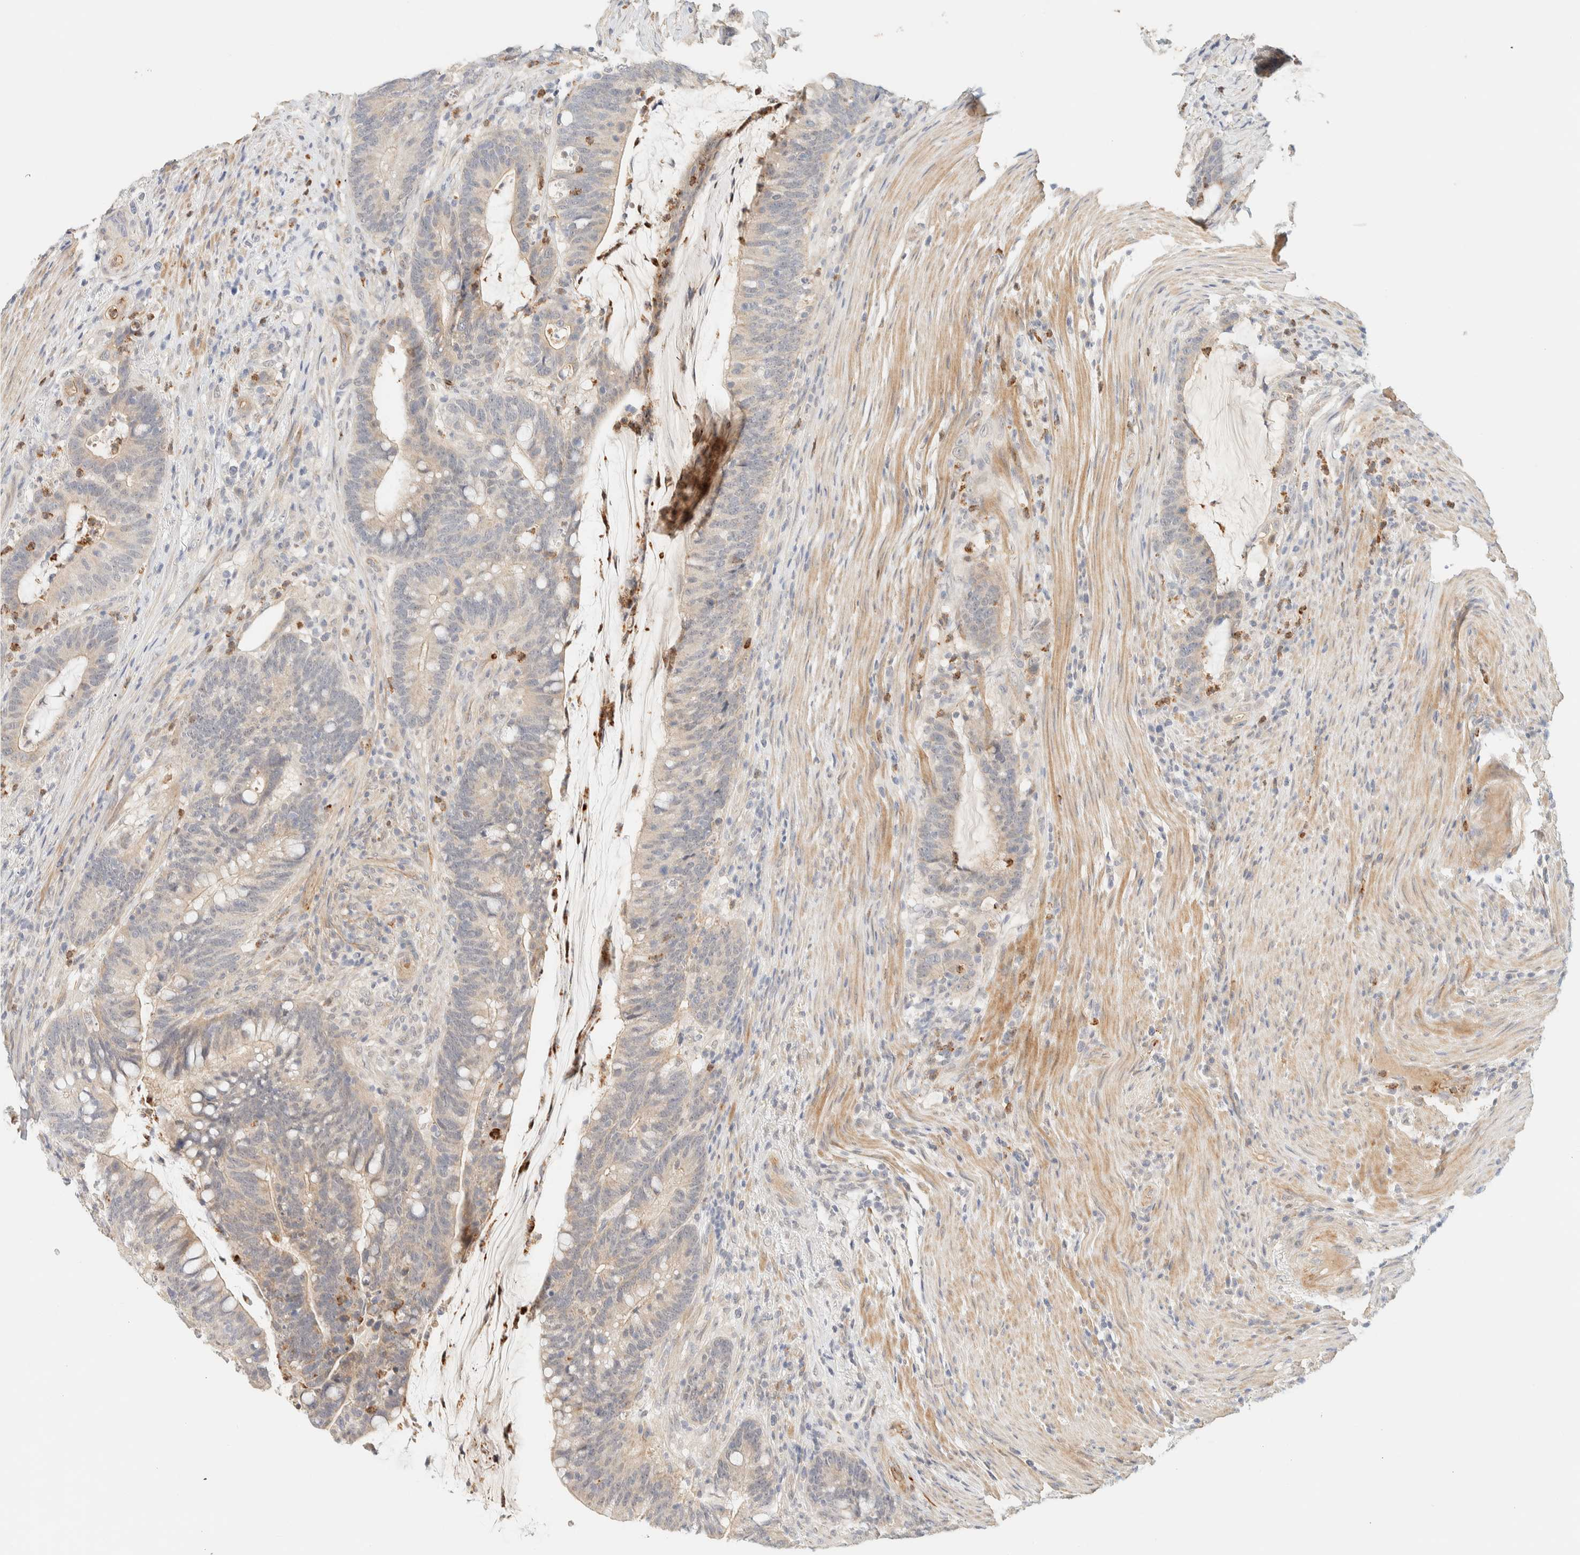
{"staining": {"intensity": "weak", "quantity": "<25%", "location": "cytoplasmic/membranous"}, "tissue": "colorectal cancer", "cell_type": "Tumor cells", "image_type": "cancer", "snomed": [{"axis": "morphology", "description": "Adenocarcinoma, NOS"}, {"axis": "topography", "description": "Colon"}], "caption": "Adenocarcinoma (colorectal) was stained to show a protein in brown. There is no significant staining in tumor cells.", "gene": "TNK1", "patient": {"sex": "female", "age": 66}}